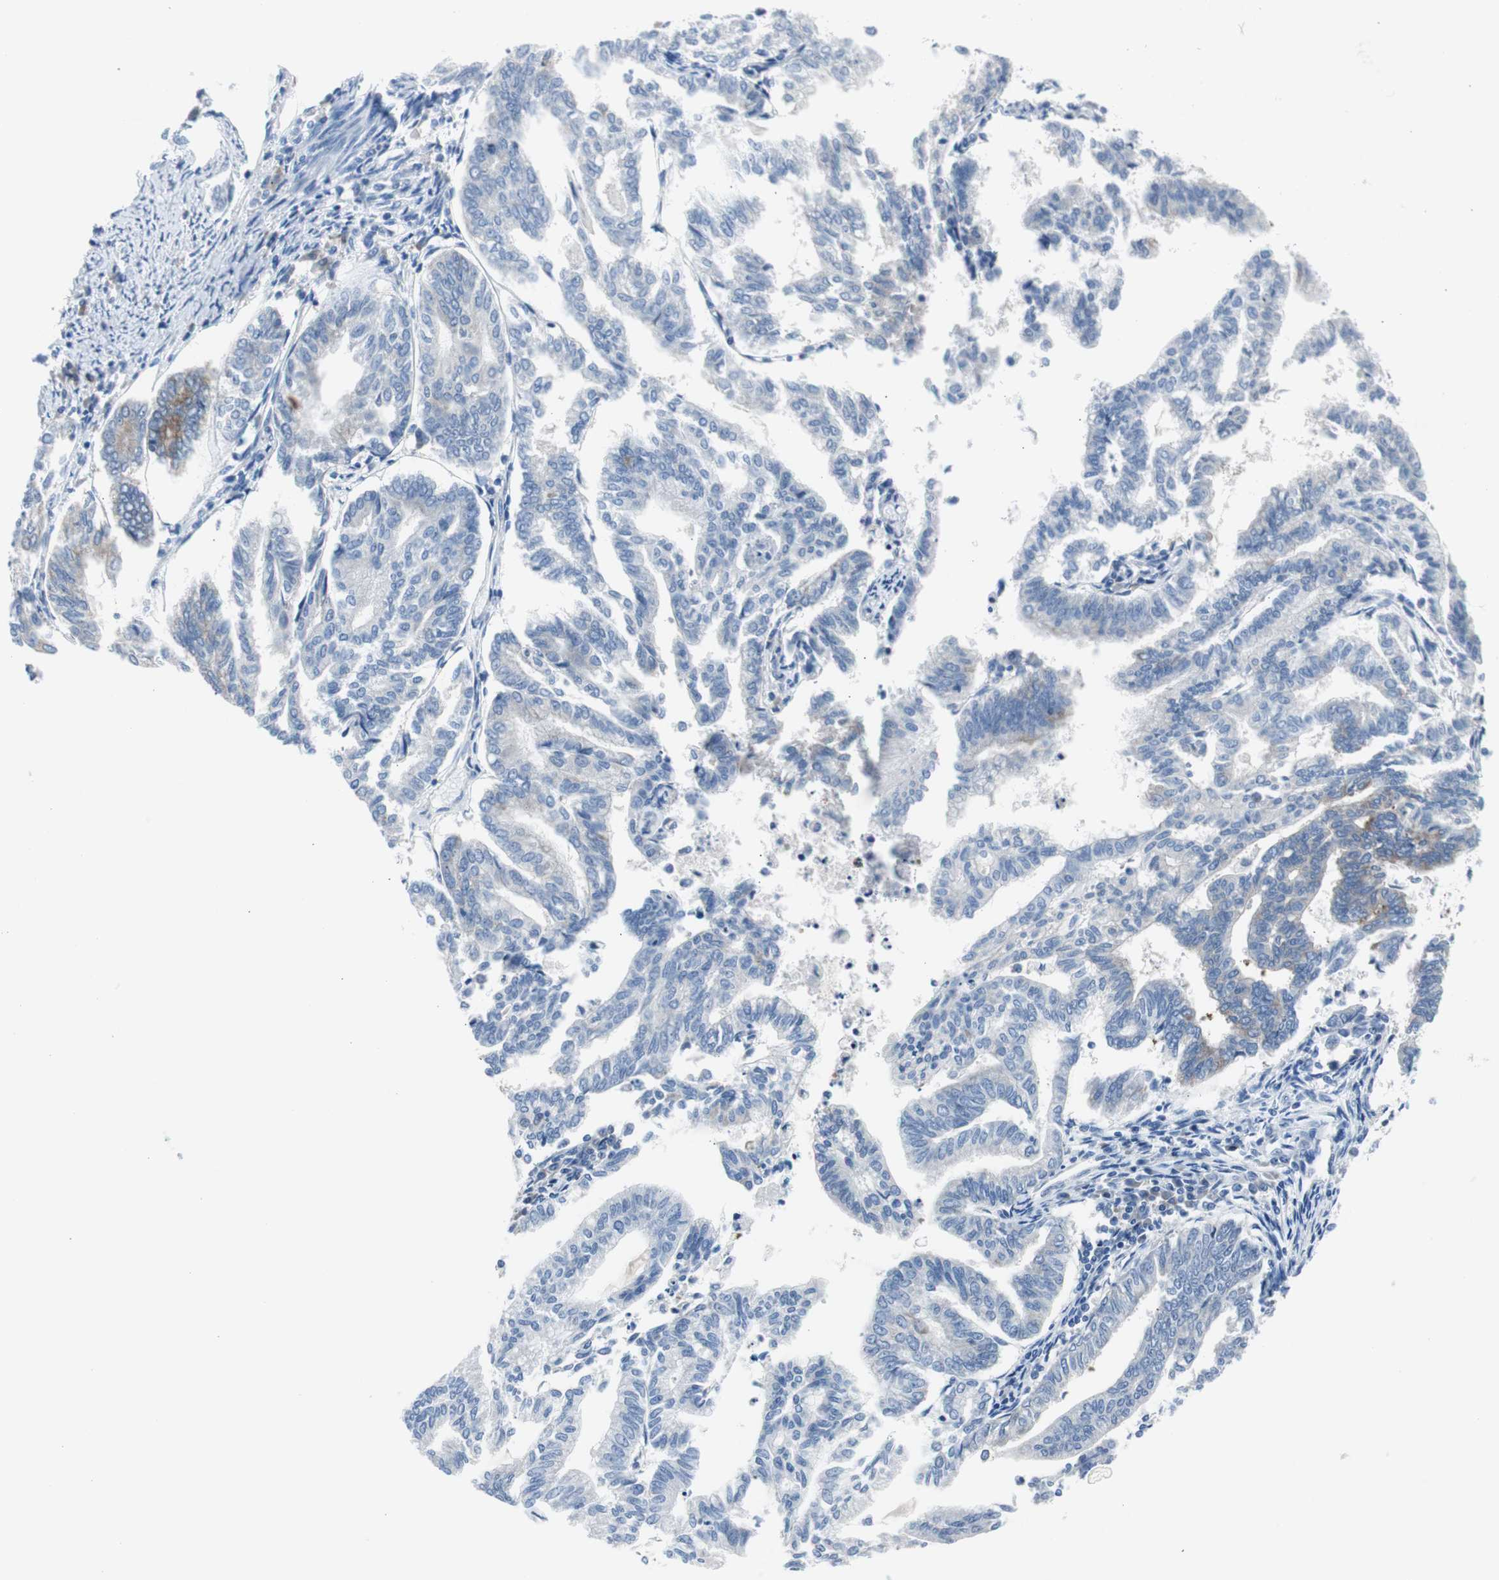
{"staining": {"intensity": "weak", "quantity": ">75%", "location": "cytoplasmic/membranous"}, "tissue": "endometrial cancer", "cell_type": "Tumor cells", "image_type": "cancer", "snomed": [{"axis": "morphology", "description": "Adenocarcinoma, NOS"}, {"axis": "topography", "description": "Endometrium"}], "caption": "Immunohistochemistry (IHC) (DAB (3,3'-diaminobenzidine)) staining of human endometrial adenocarcinoma exhibits weak cytoplasmic/membranous protein staining in approximately >75% of tumor cells. The protein of interest is shown in brown color, while the nuclei are stained blue.", "gene": "RPS12", "patient": {"sex": "female", "age": 79}}